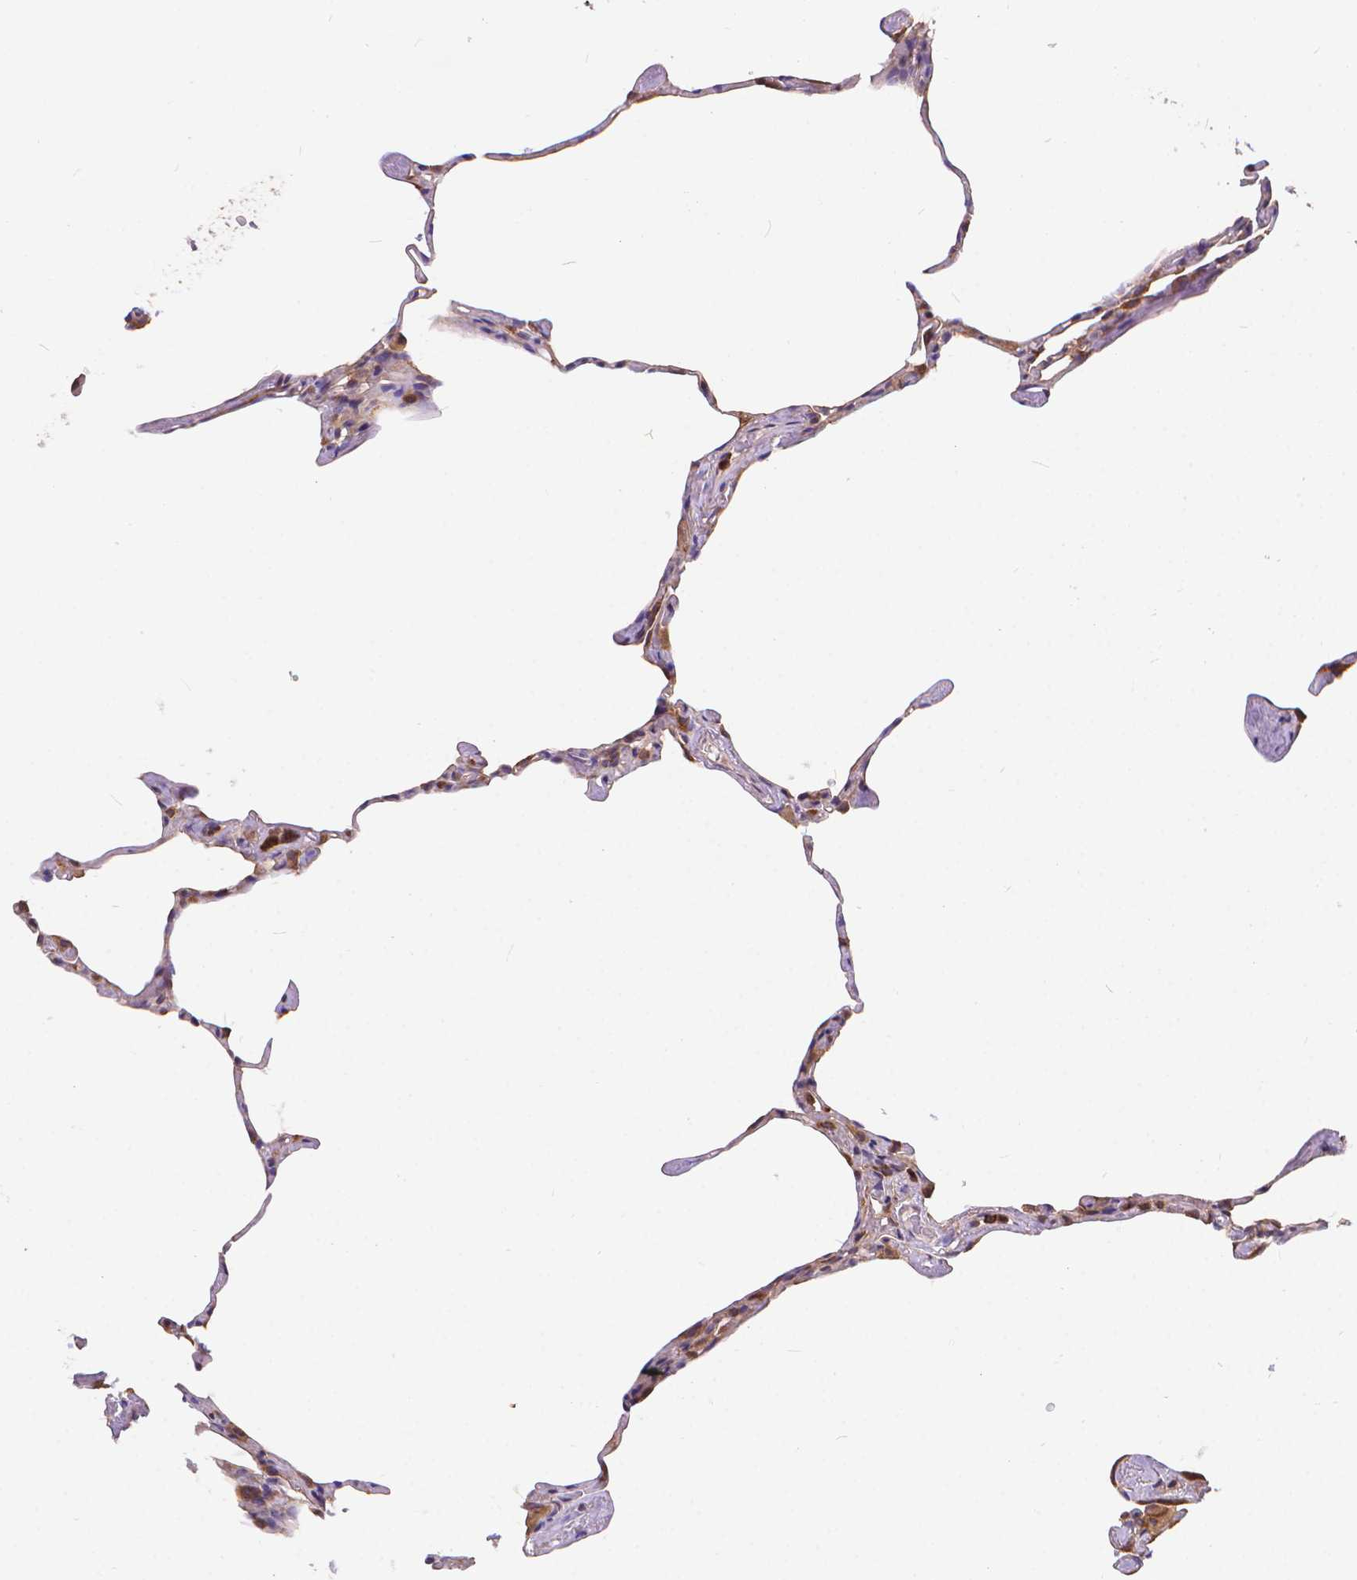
{"staining": {"intensity": "weak", "quantity": ">75%", "location": "cytoplasmic/membranous"}, "tissue": "lung", "cell_type": "Alveolar cells", "image_type": "normal", "snomed": [{"axis": "morphology", "description": "Normal tissue, NOS"}, {"axis": "topography", "description": "Lung"}], "caption": "Benign lung exhibits weak cytoplasmic/membranous expression in approximately >75% of alveolar cells.", "gene": "ARAP1", "patient": {"sex": "male", "age": 65}}